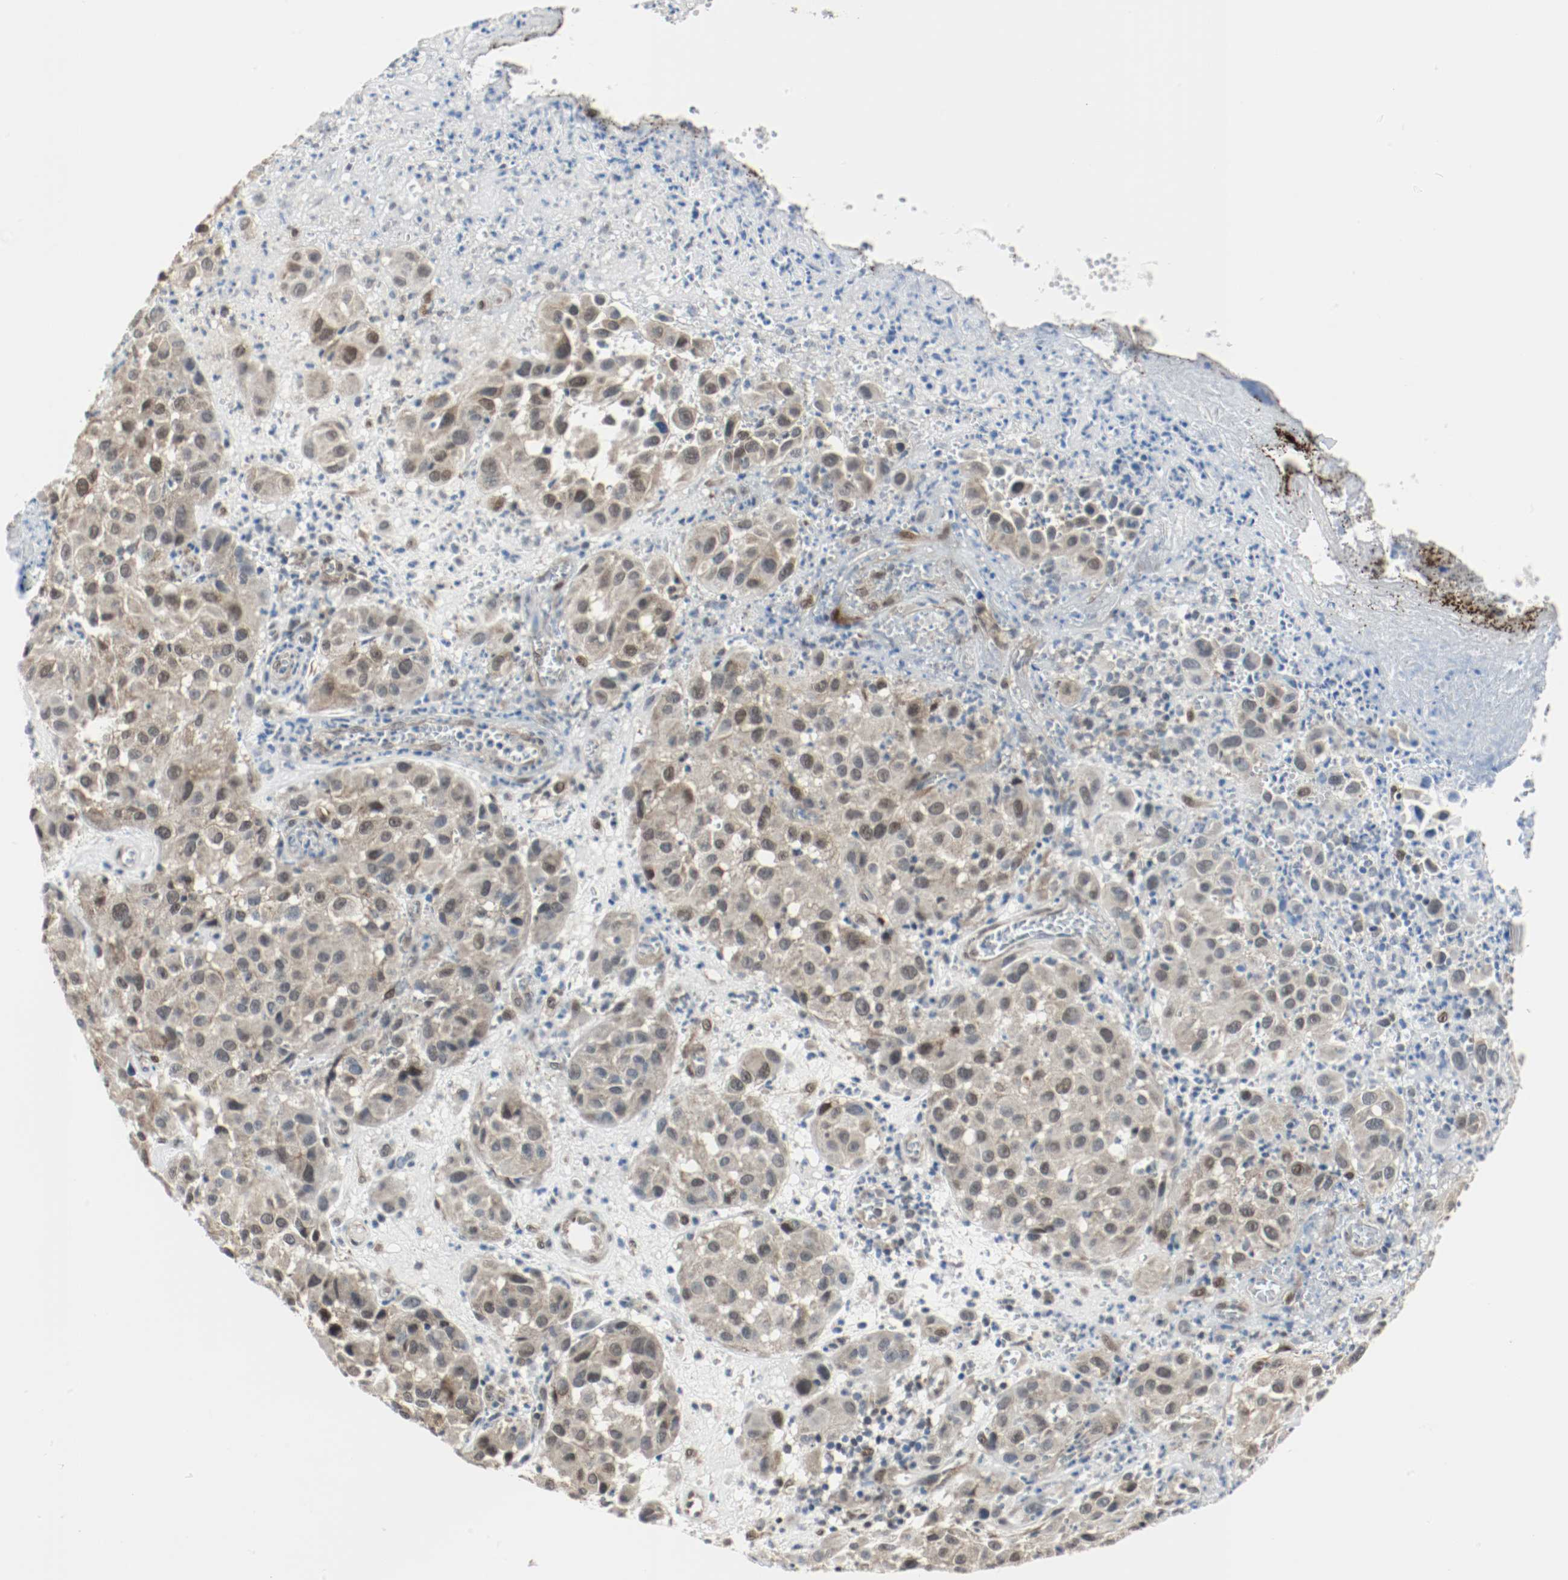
{"staining": {"intensity": "weak", "quantity": ">75%", "location": "cytoplasmic/membranous,nuclear"}, "tissue": "melanoma", "cell_type": "Tumor cells", "image_type": "cancer", "snomed": [{"axis": "morphology", "description": "Malignant melanoma, NOS"}, {"axis": "topography", "description": "Skin"}], "caption": "Brown immunohistochemical staining in human malignant melanoma demonstrates weak cytoplasmic/membranous and nuclear positivity in about >75% of tumor cells.", "gene": "PPME1", "patient": {"sex": "female", "age": 21}}